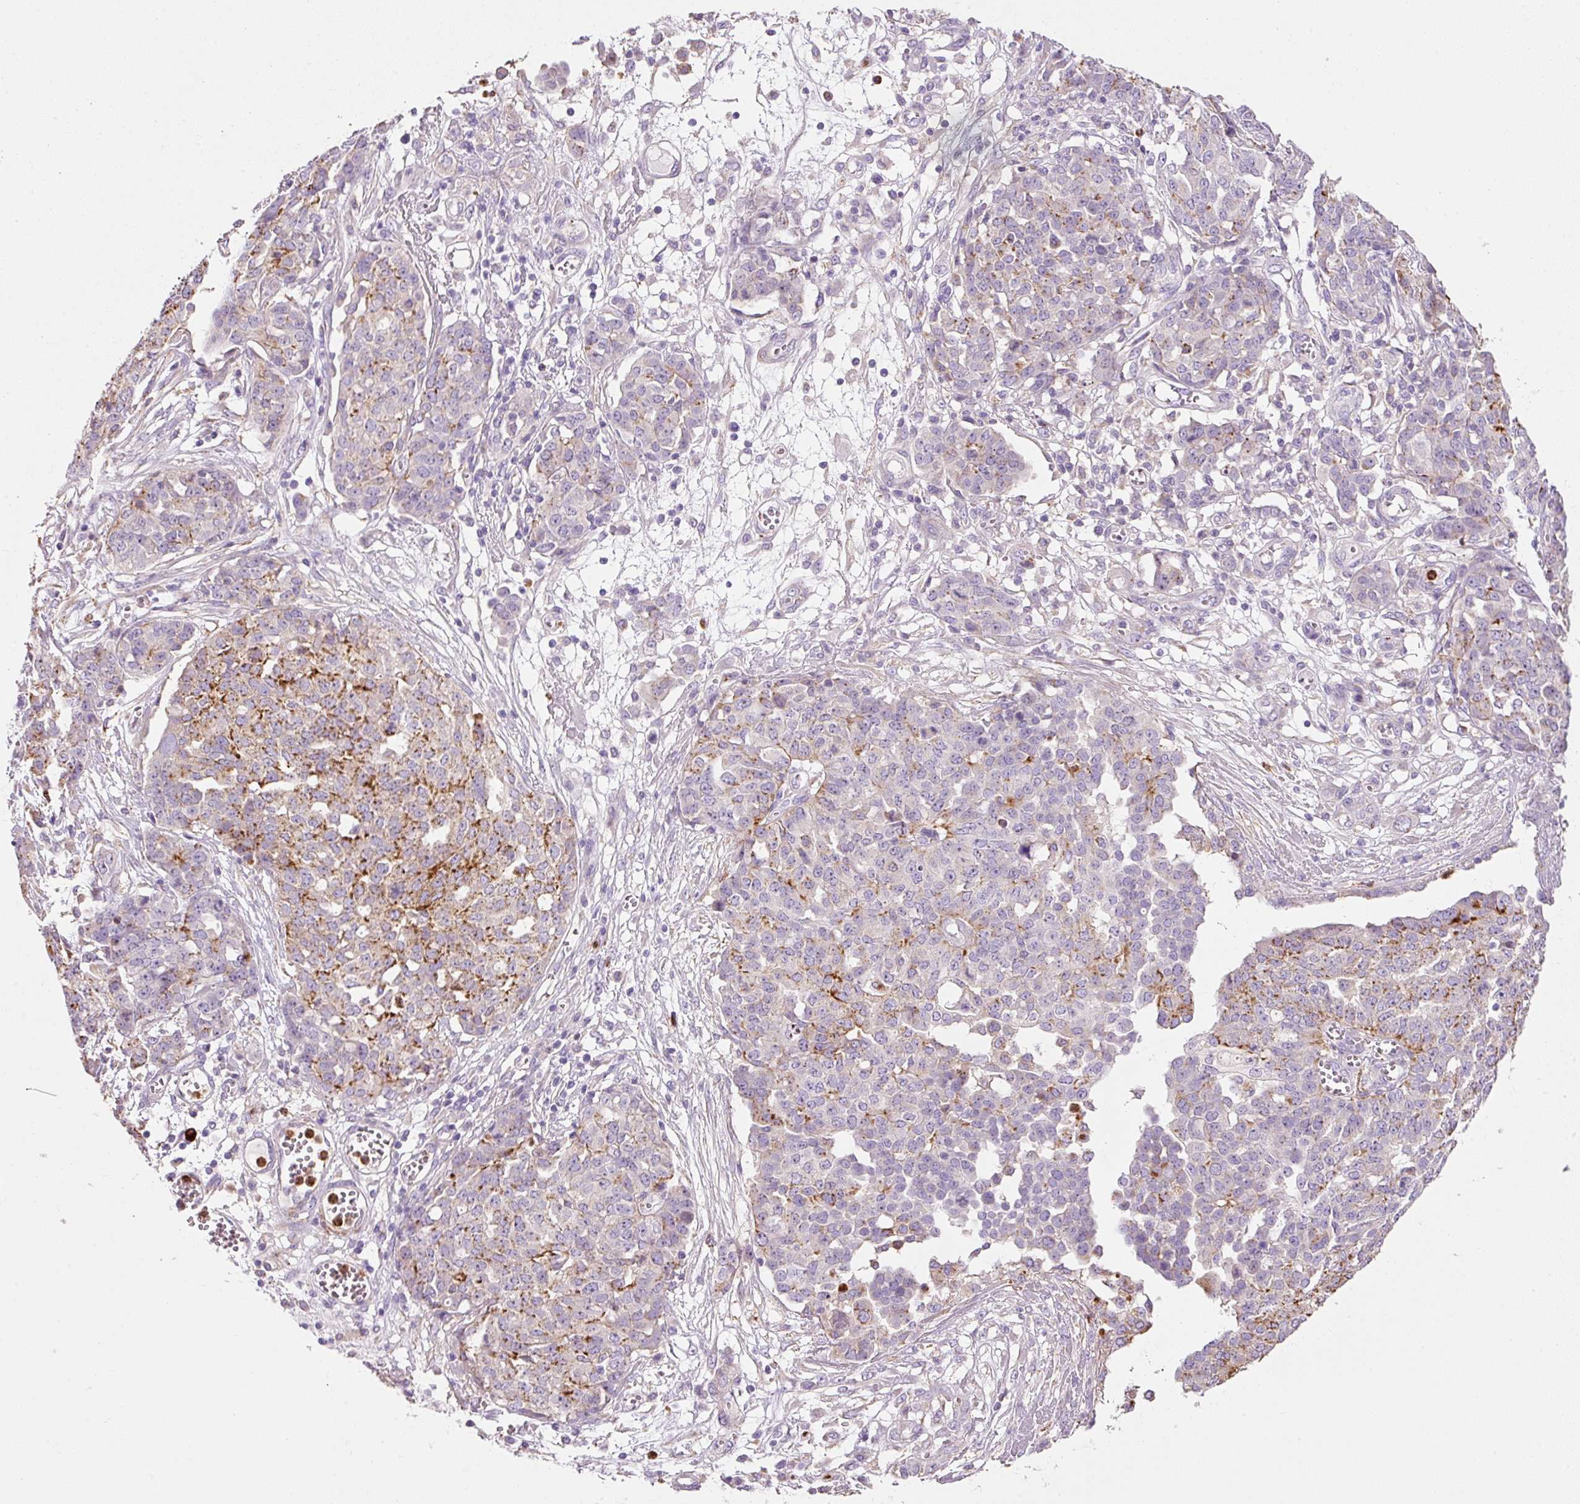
{"staining": {"intensity": "moderate", "quantity": "<25%", "location": "cytoplasmic/membranous"}, "tissue": "ovarian cancer", "cell_type": "Tumor cells", "image_type": "cancer", "snomed": [{"axis": "morphology", "description": "Cystadenocarcinoma, serous, NOS"}, {"axis": "topography", "description": "Soft tissue"}, {"axis": "topography", "description": "Ovary"}], "caption": "Moderate cytoplasmic/membranous staining for a protein is seen in approximately <25% of tumor cells of ovarian cancer using immunohistochemistry (IHC).", "gene": "TMC8", "patient": {"sex": "female", "age": 57}}